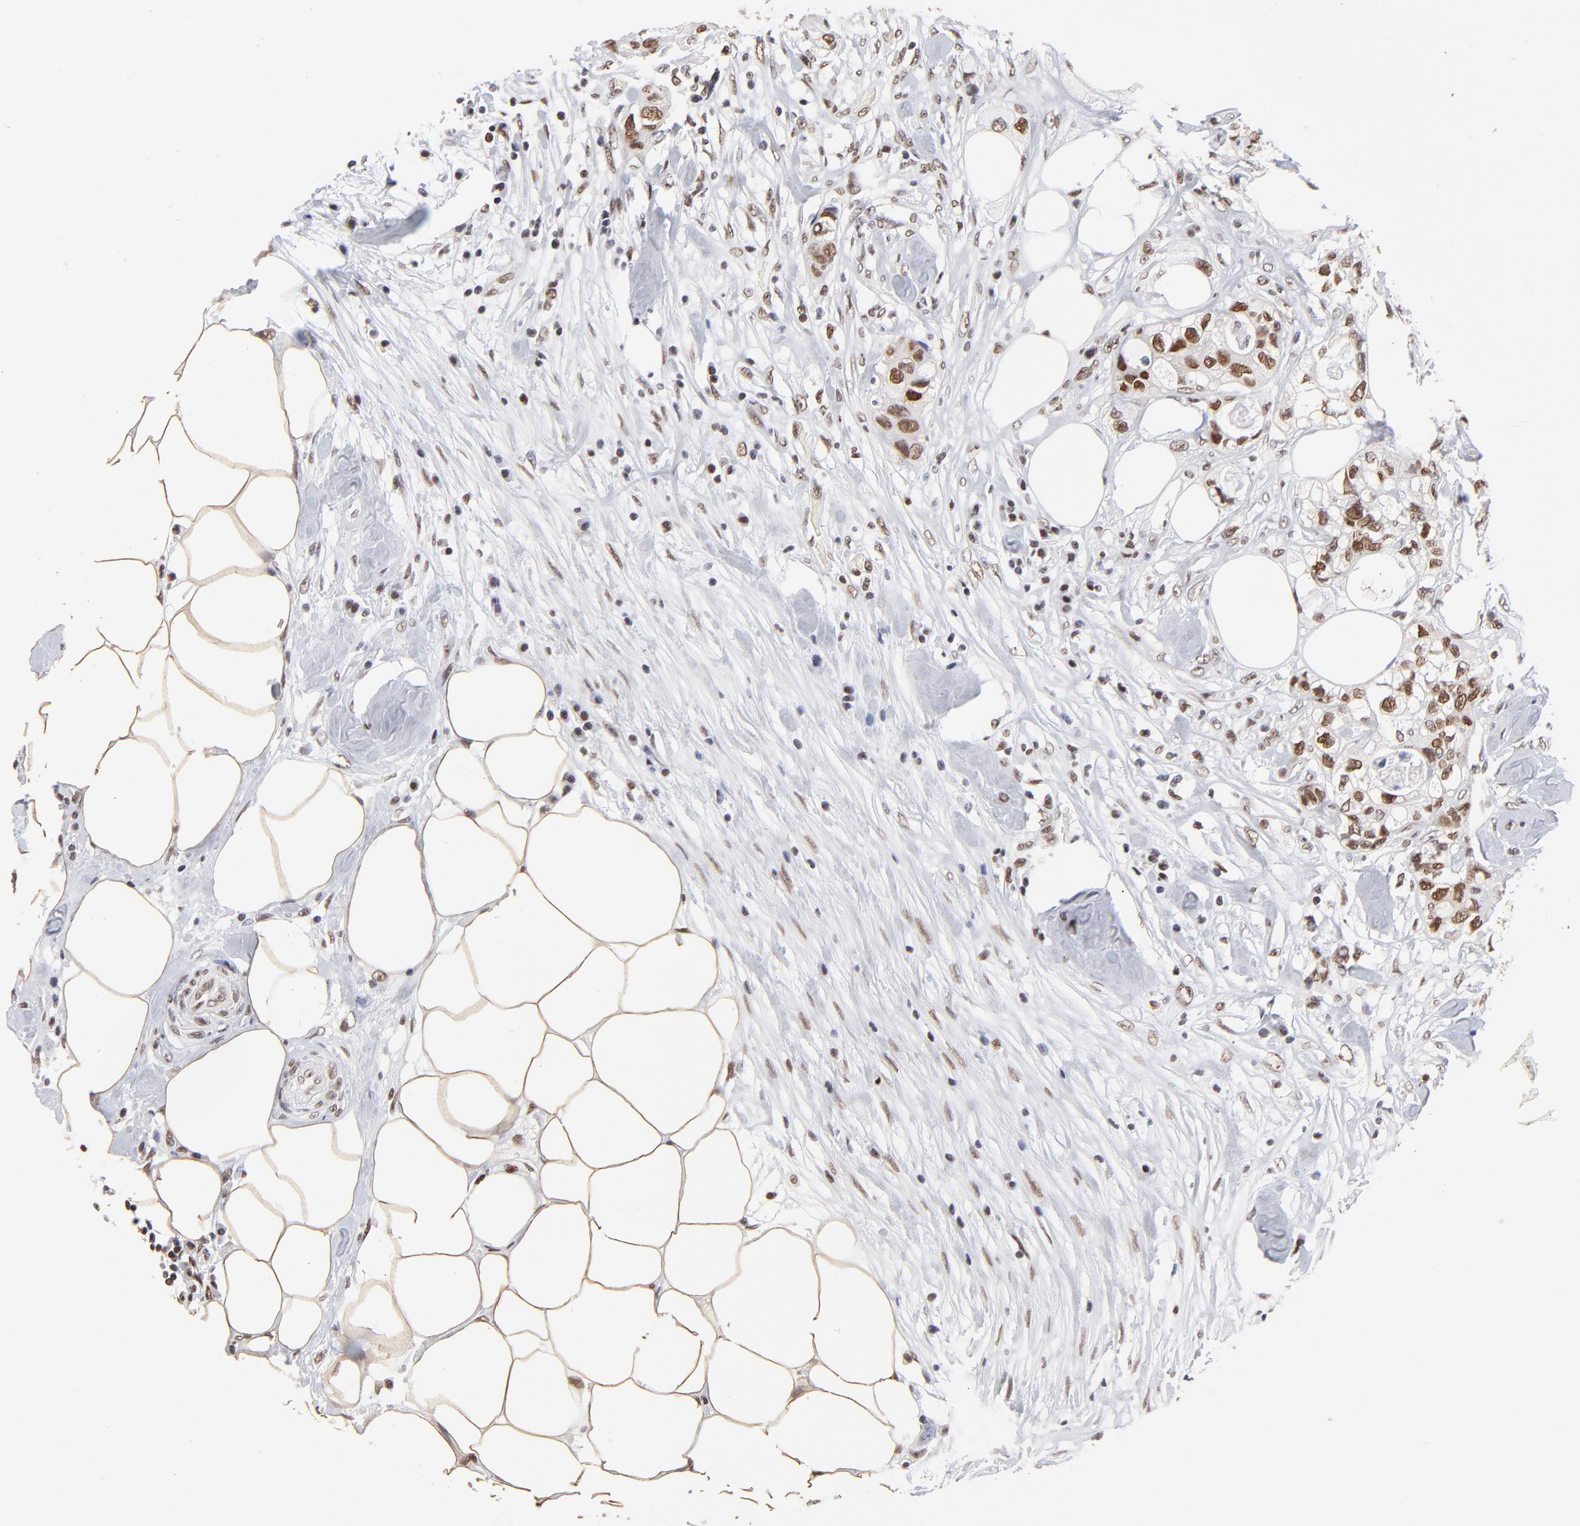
{"staining": {"intensity": "strong", "quantity": ">75%", "location": "nuclear"}, "tissue": "colorectal cancer", "cell_type": "Tumor cells", "image_type": "cancer", "snomed": [{"axis": "morphology", "description": "Adenocarcinoma, NOS"}, {"axis": "topography", "description": "Rectum"}], "caption": "Immunohistochemical staining of human colorectal cancer shows strong nuclear protein expression in approximately >75% of tumor cells.", "gene": "ZMYM3", "patient": {"sex": "female", "age": 57}}